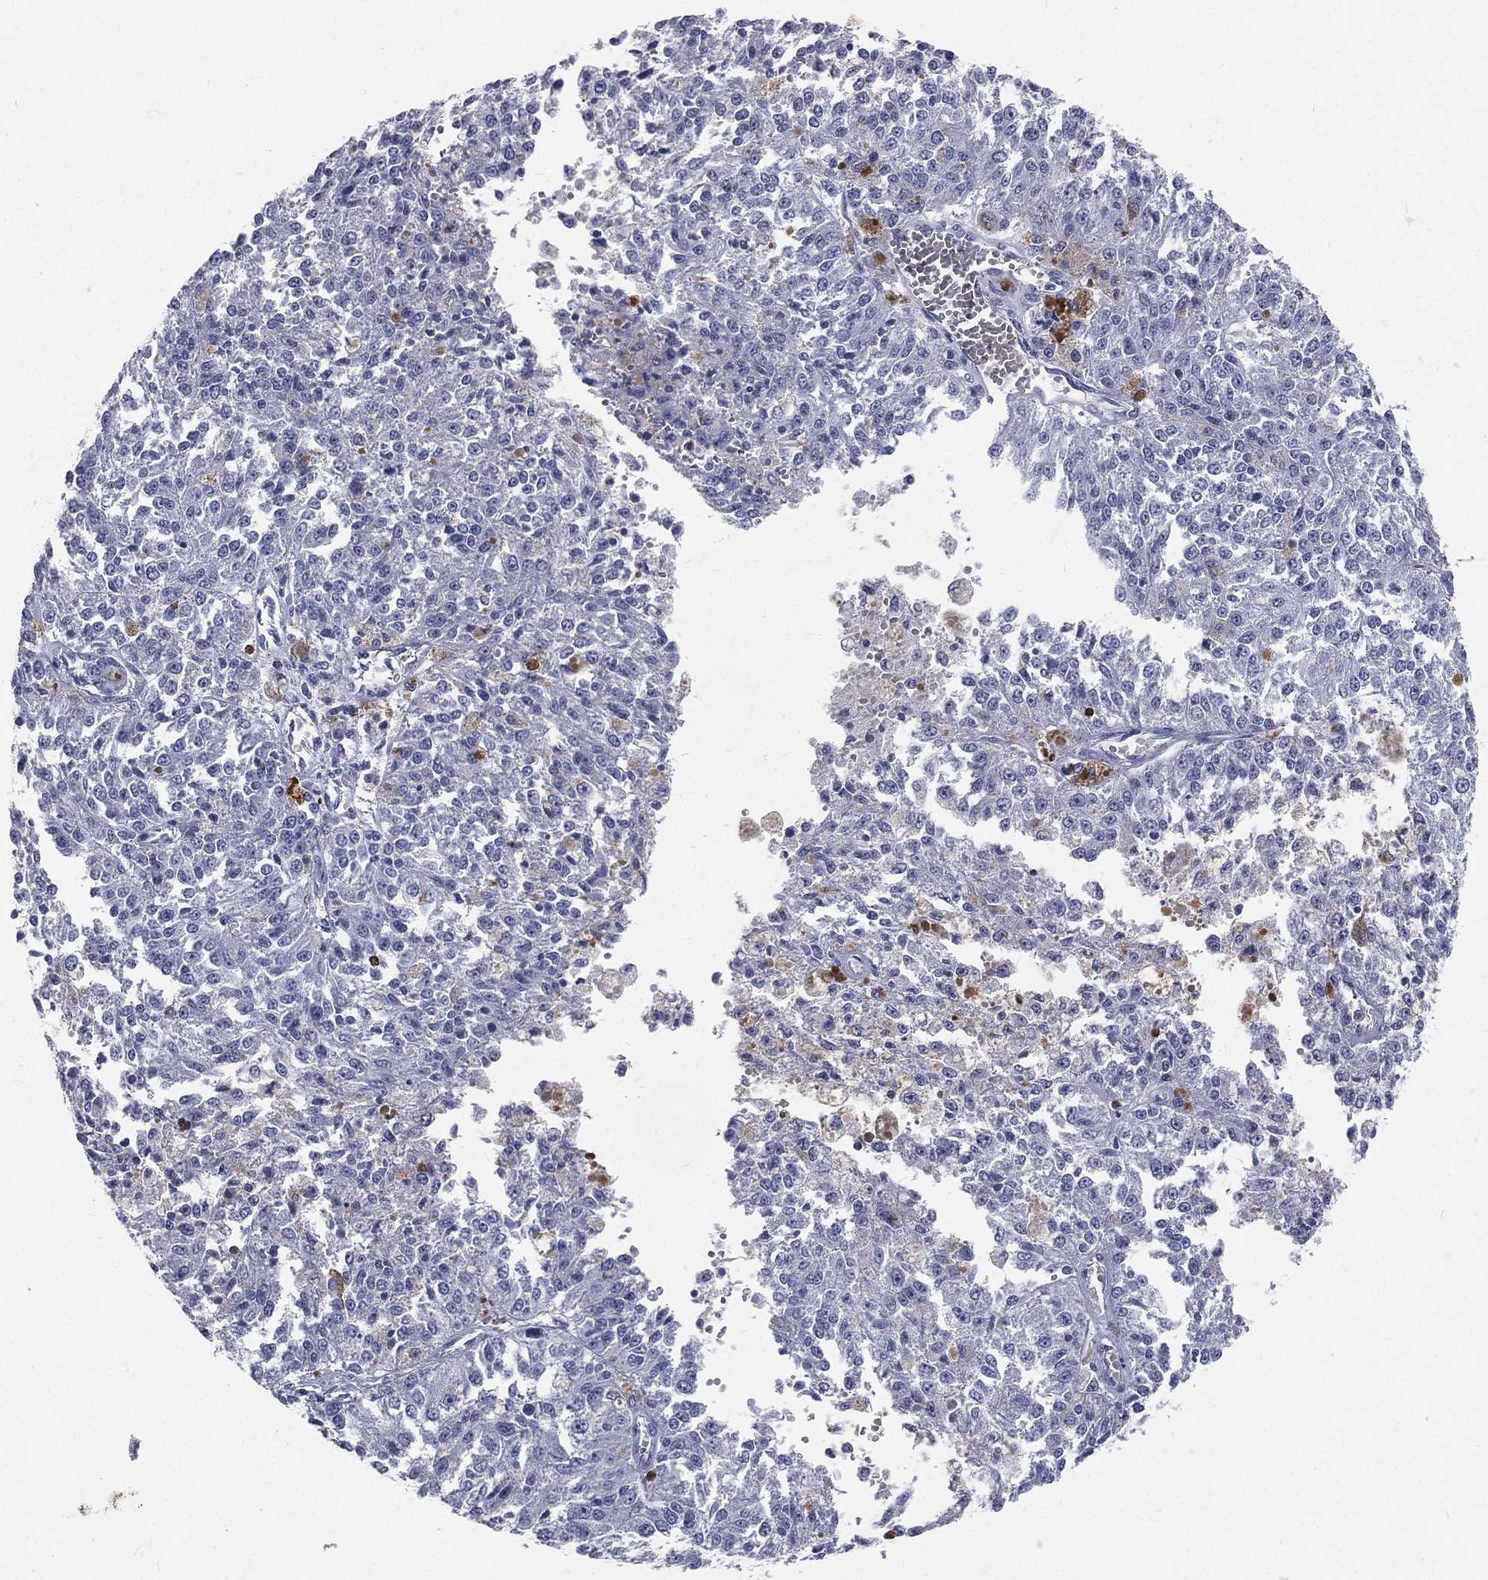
{"staining": {"intensity": "negative", "quantity": "none", "location": "none"}, "tissue": "melanoma", "cell_type": "Tumor cells", "image_type": "cancer", "snomed": [{"axis": "morphology", "description": "Malignant melanoma, Metastatic site"}, {"axis": "topography", "description": "Lymph node"}], "caption": "This image is of melanoma stained with immunohistochemistry to label a protein in brown with the nuclei are counter-stained blue. There is no staining in tumor cells.", "gene": "CTSW", "patient": {"sex": "female", "age": 64}}